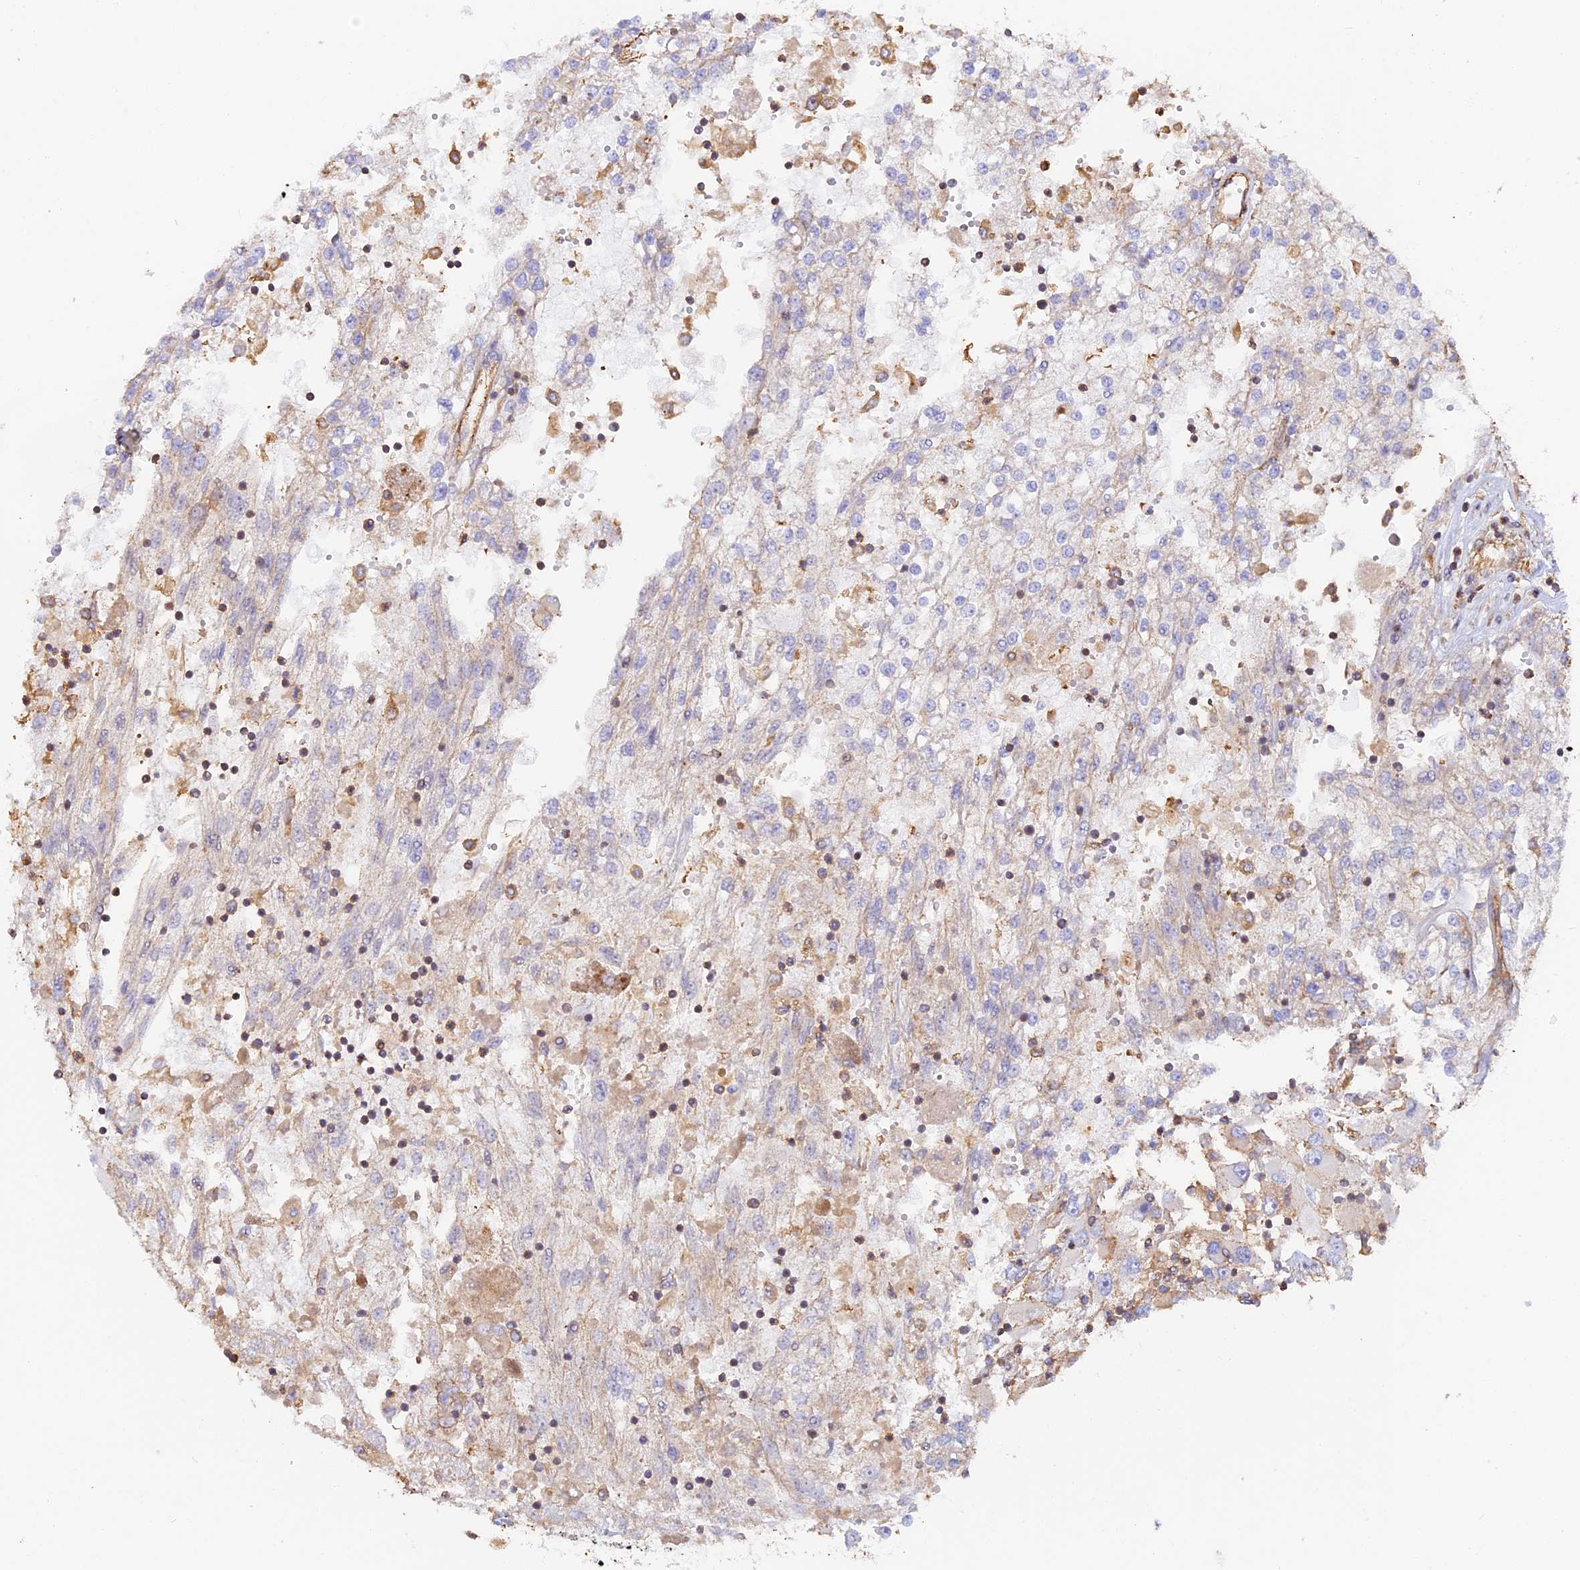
{"staining": {"intensity": "weak", "quantity": "<25%", "location": "cytoplasmic/membranous"}, "tissue": "renal cancer", "cell_type": "Tumor cells", "image_type": "cancer", "snomed": [{"axis": "morphology", "description": "Adenocarcinoma, NOS"}, {"axis": "topography", "description": "Kidney"}], "caption": "Tumor cells show no significant protein staining in adenocarcinoma (renal).", "gene": "VPS18", "patient": {"sex": "female", "age": 52}}